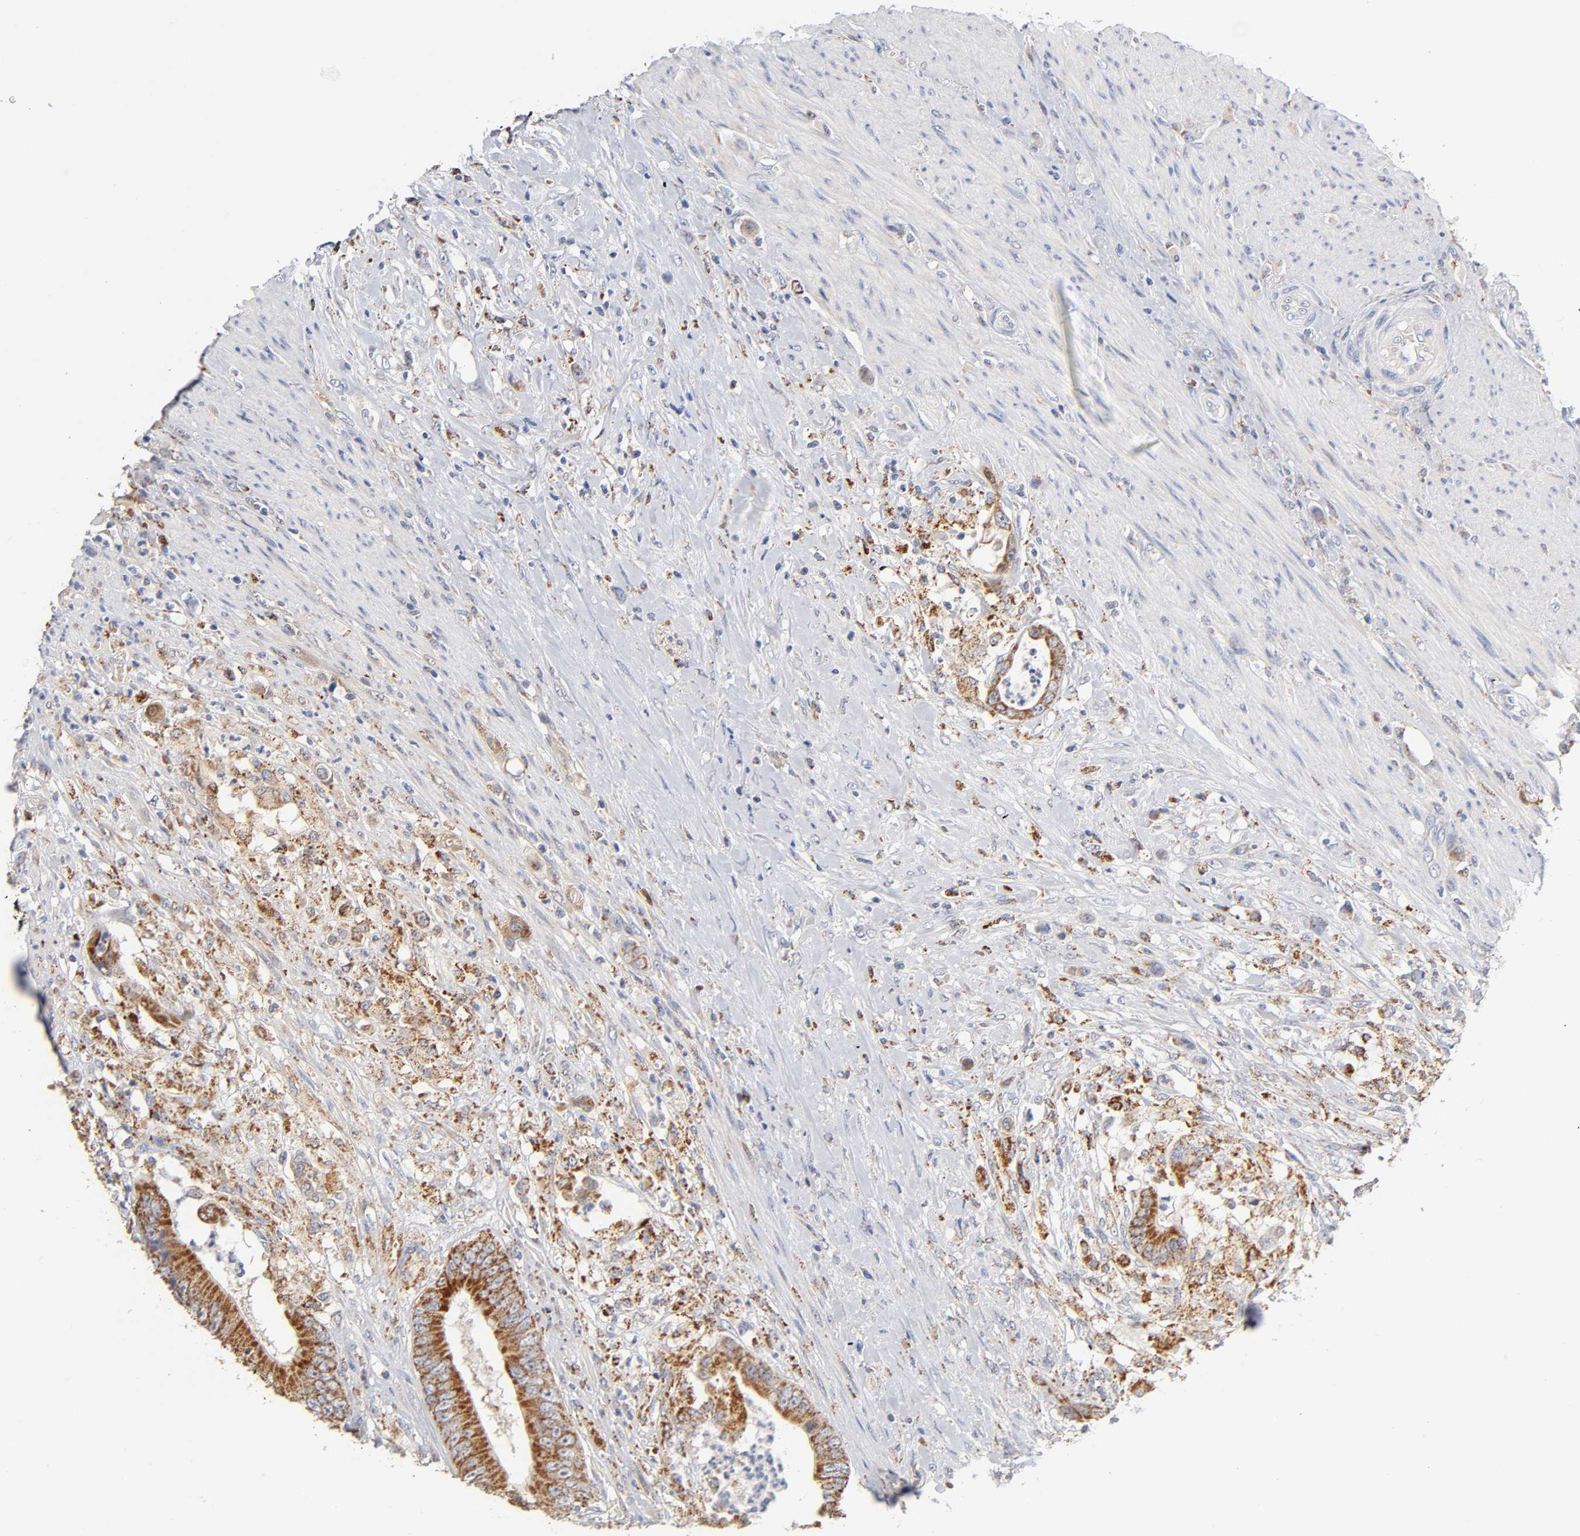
{"staining": {"intensity": "strong", "quantity": ">75%", "location": "cytoplasmic/membranous"}, "tissue": "colorectal cancer", "cell_type": "Tumor cells", "image_type": "cancer", "snomed": [{"axis": "morphology", "description": "Adenocarcinoma, NOS"}, {"axis": "topography", "description": "Rectum"}], "caption": "Protein staining reveals strong cytoplasmic/membranous positivity in about >75% of tumor cells in colorectal cancer.", "gene": "ISG15", "patient": {"sex": "female", "age": 77}}